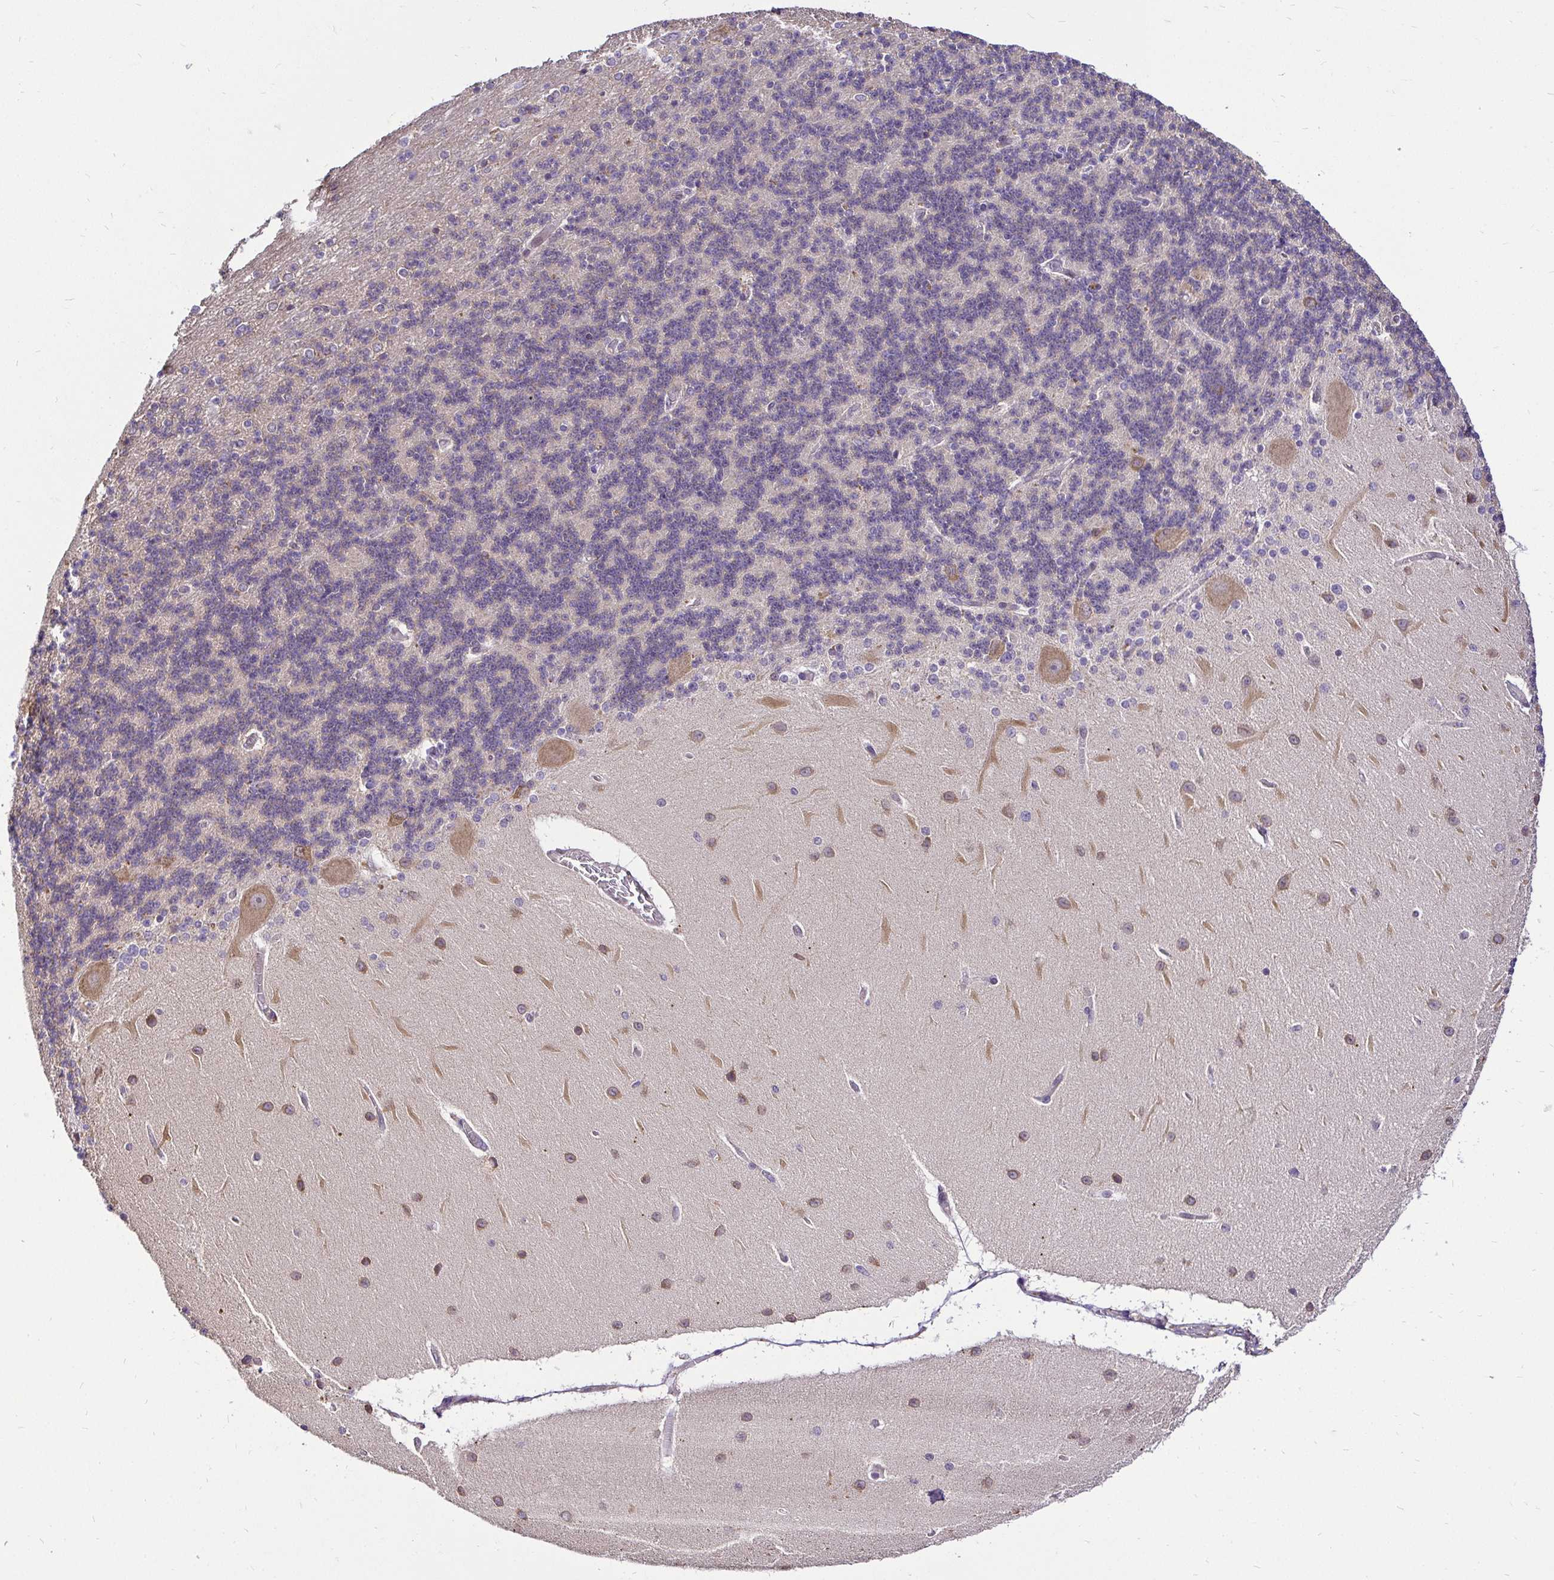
{"staining": {"intensity": "negative", "quantity": "none", "location": "none"}, "tissue": "cerebellum", "cell_type": "Cells in granular layer", "image_type": "normal", "snomed": [{"axis": "morphology", "description": "Normal tissue, NOS"}, {"axis": "topography", "description": "Cerebellum"}], "caption": "DAB immunohistochemical staining of normal human cerebellum exhibits no significant staining in cells in granular layer. The staining is performed using DAB brown chromogen with nuclei counter-stained in using hematoxylin.", "gene": "CCDC122", "patient": {"sex": "female", "age": 54}}